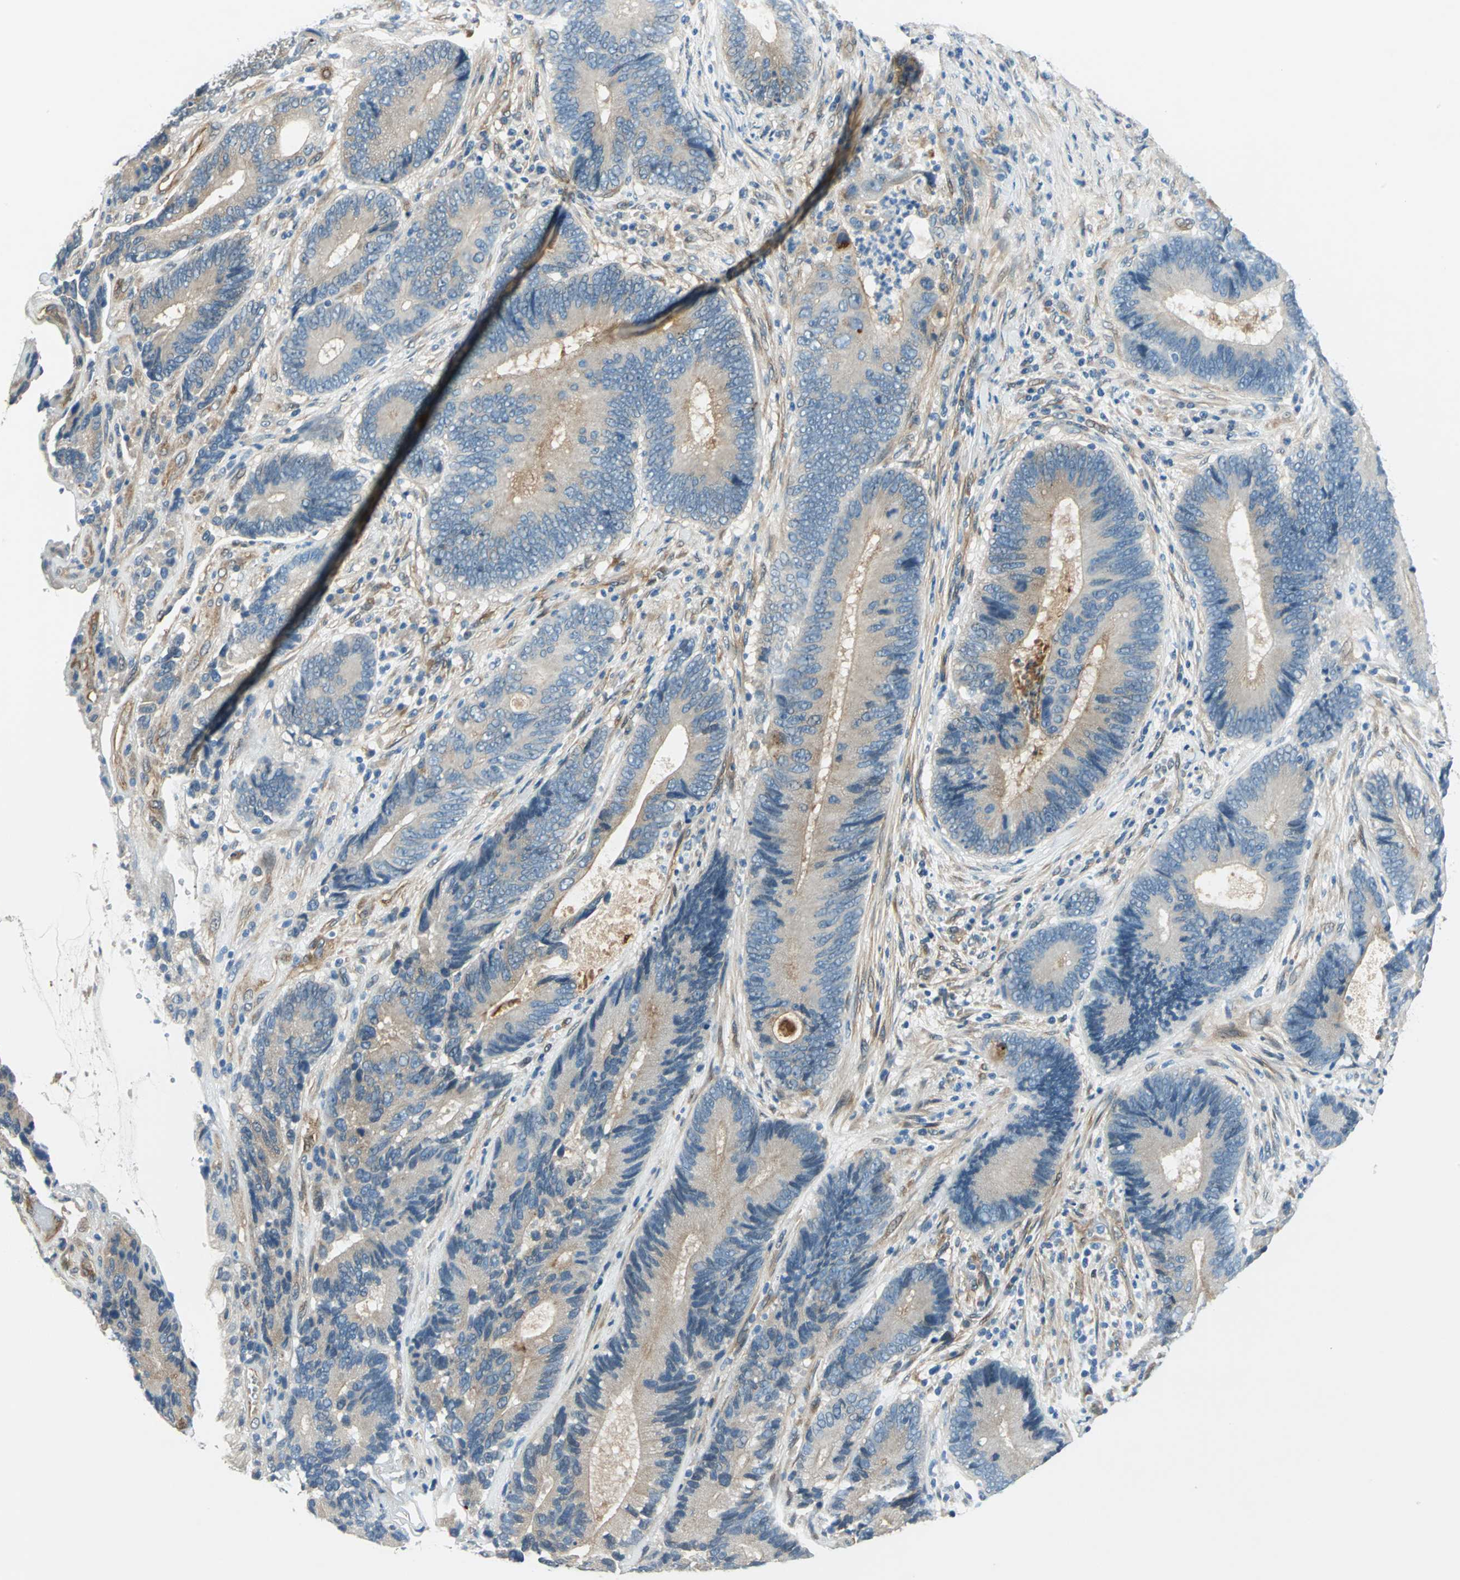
{"staining": {"intensity": "weak", "quantity": "25%-75%", "location": "cytoplasmic/membranous"}, "tissue": "colorectal cancer", "cell_type": "Tumor cells", "image_type": "cancer", "snomed": [{"axis": "morphology", "description": "Adenocarcinoma, NOS"}, {"axis": "topography", "description": "Colon"}], "caption": "Weak cytoplasmic/membranous staining for a protein is present in approximately 25%-75% of tumor cells of adenocarcinoma (colorectal) using IHC.", "gene": "CDC42EP1", "patient": {"sex": "female", "age": 78}}